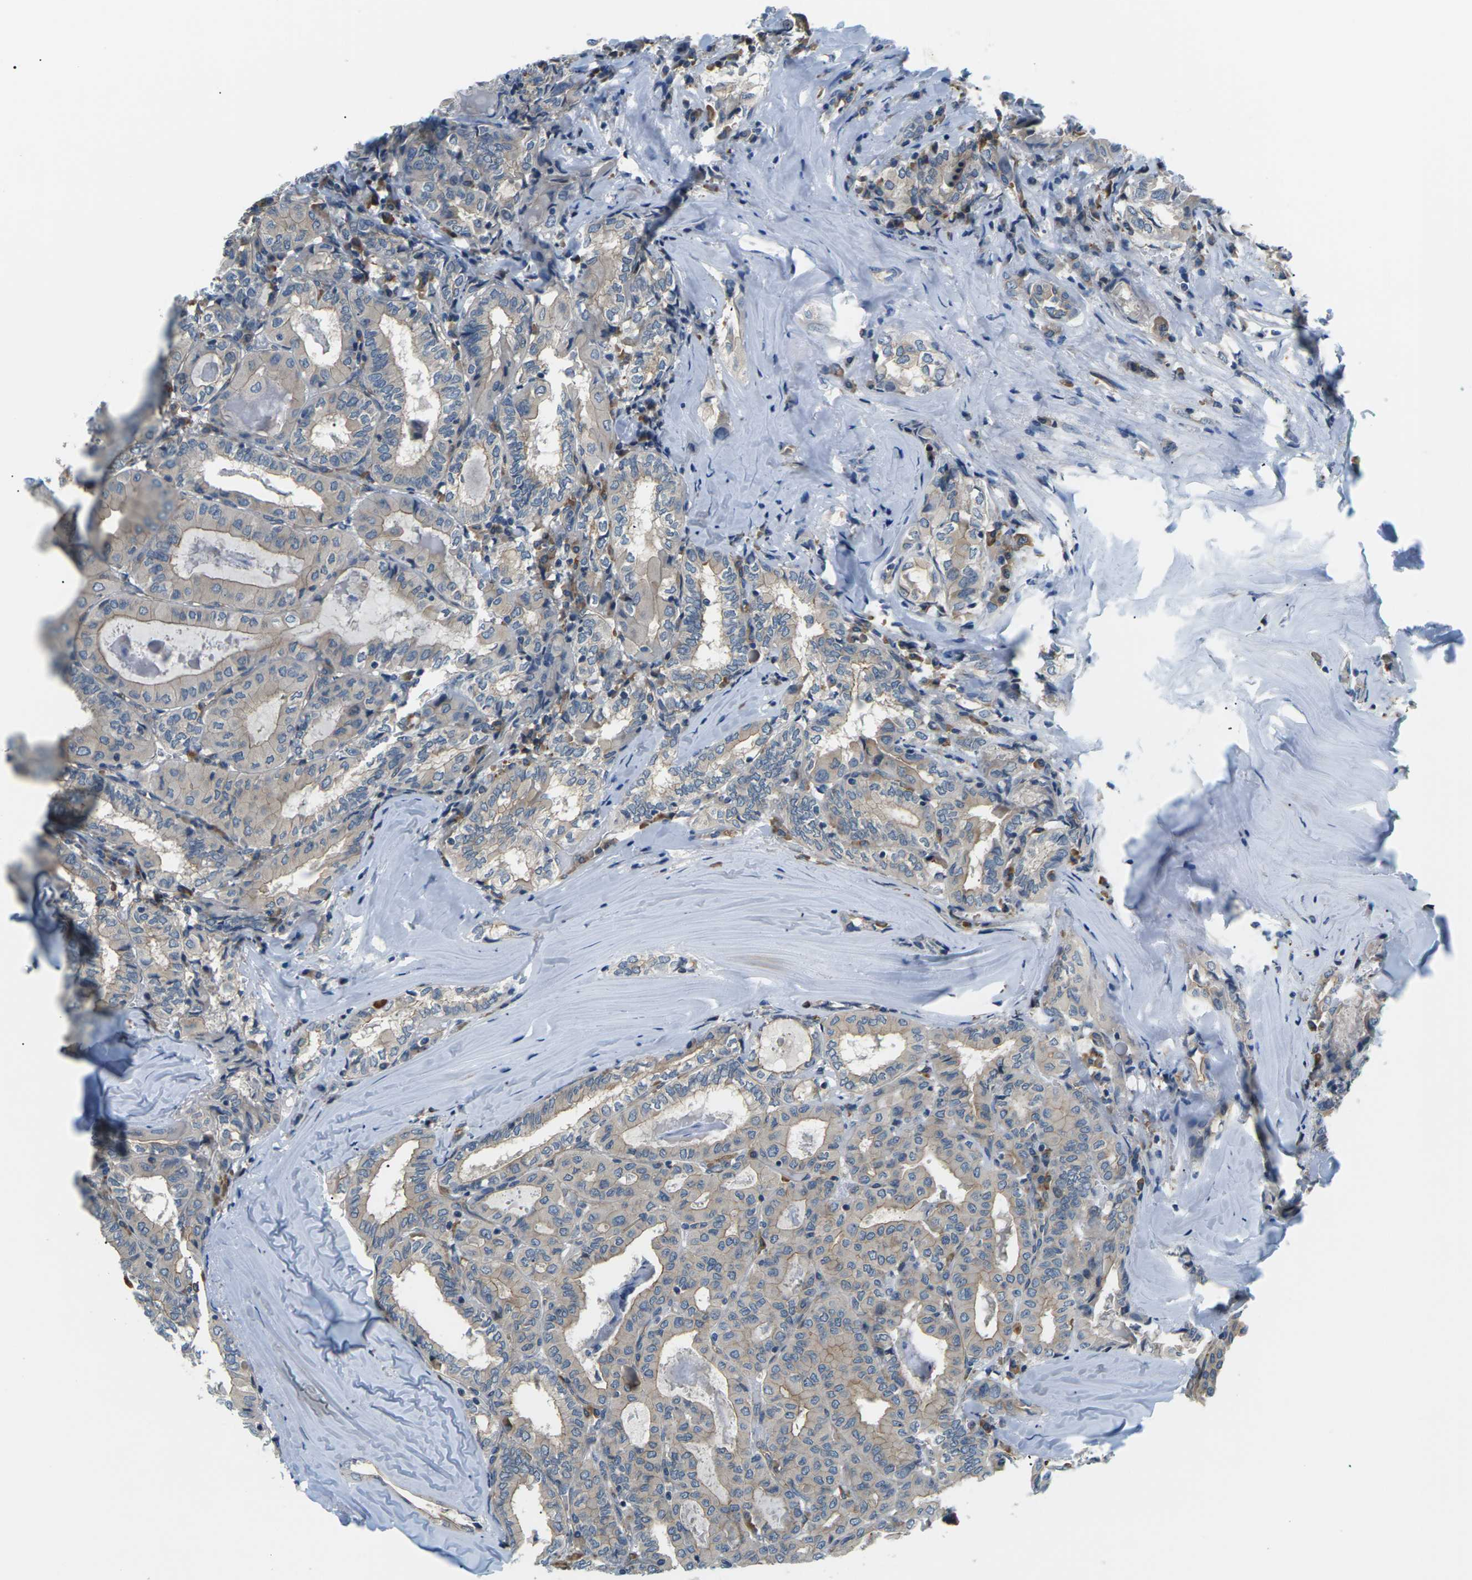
{"staining": {"intensity": "weak", "quantity": "25%-75%", "location": "cytoplasmic/membranous"}, "tissue": "thyroid cancer", "cell_type": "Tumor cells", "image_type": "cancer", "snomed": [{"axis": "morphology", "description": "Papillary adenocarcinoma, NOS"}, {"axis": "topography", "description": "Thyroid gland"}], "caption": "Immunohistochemical staining of papillary adenocarcinoma (thyroid) shows weak cytoplasmic/membranous protein staining in about 25%-75% of tumor cells.", "gene": "SLC13A3", "patient": {"sex": "female", "age": 42}}